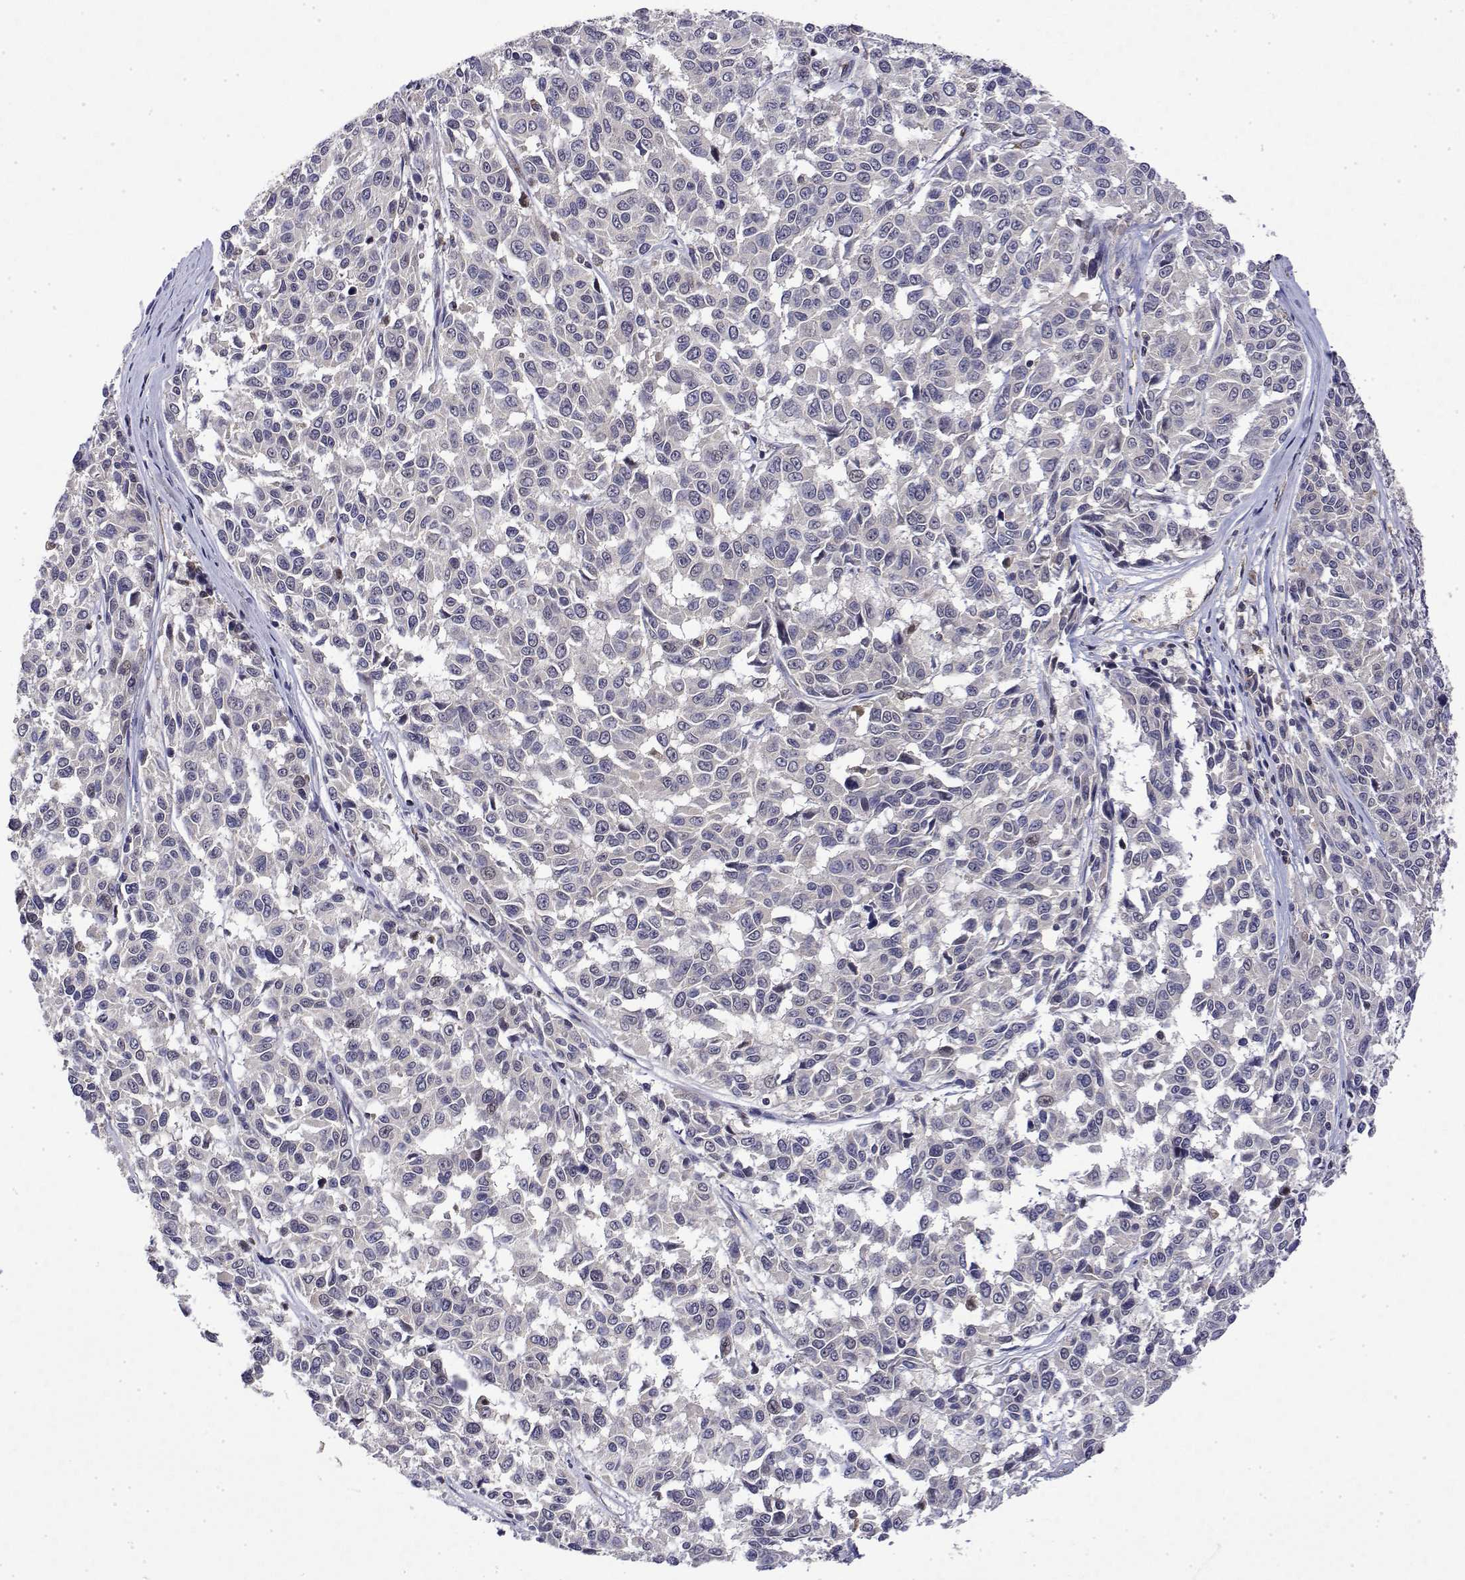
{"staining": {"intensity": "negative", "quantity": "none", "location": "none"}, "tissue": "melanoma", "cell_type": "Tumor cells", "image_type": "cancer", "snomed": [{"axis": "morphology", "description": "Malignant melanoma, NOS"}, {"axis": "topography", "description": "Skin"}], "caption": "Immunohistochemical staining of human malignant melanoma demonstrates no significant staining in tumor cells. (DAB (3,3'-diaminobenzidine) IHC visualized using brightfield microscopy, high magnification).", "gene": "GADD45GIP1", "patient": {"sex": "female", "age": 66}}